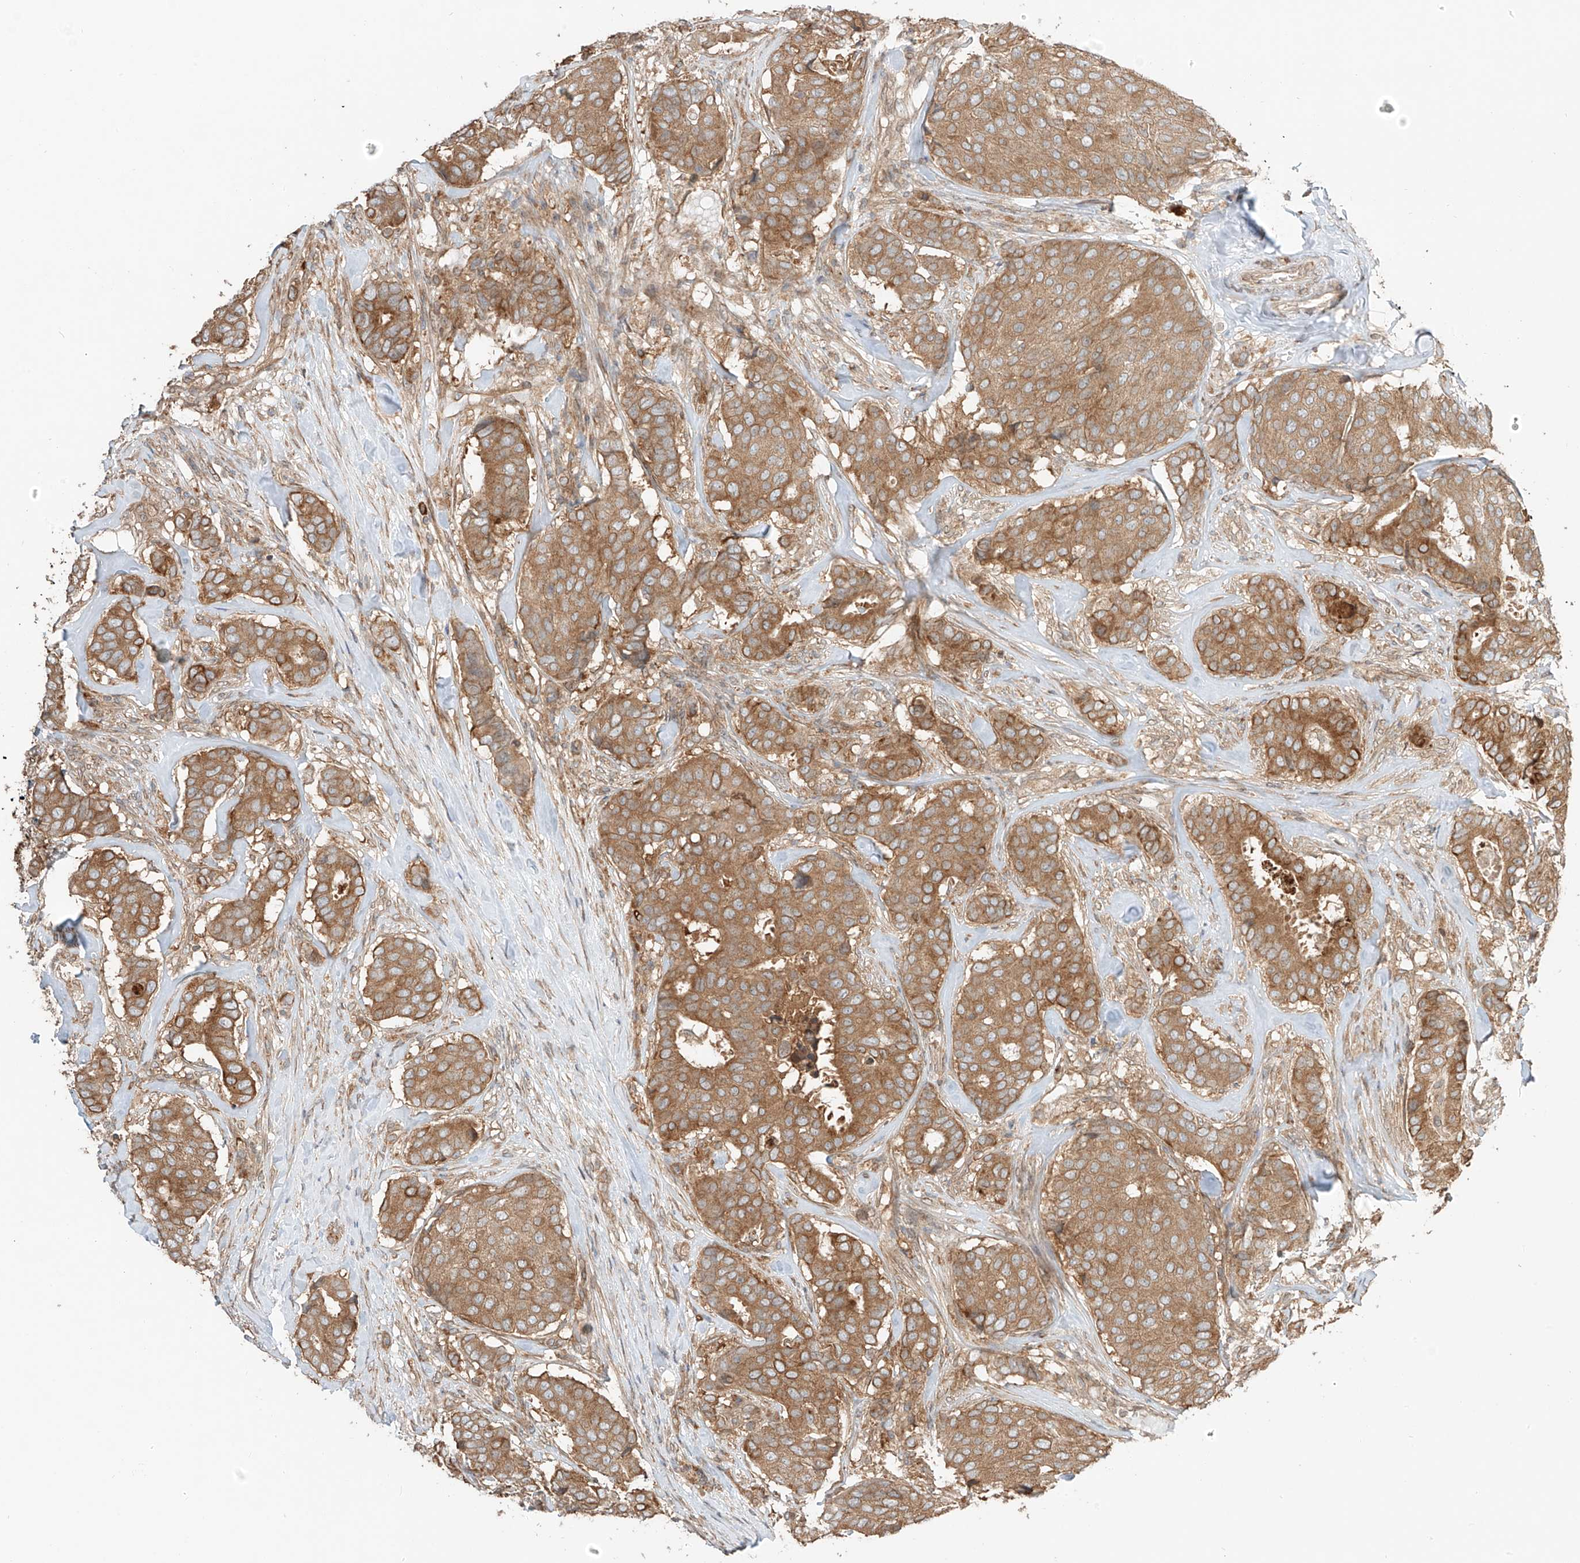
{"staining": {"intensity": "moderate", "quantity": ">75%", "location": "cytoplasmic/membranous"}, "tissue": "breast cancer", "cell_type": "Tumor cells", "image_type": "cancer", "snomed": [{"axis": "morphology", "description": "Duct carcinoma"}, {"axis": "topography", "description": "Breast"}], "caption": "This histopathology image exhibits breast cancer (invasive ductal carcinoma) stained with immunohistochemistry to label a protein in brown. The cytoplasmic/membranous of tumor cells show moderate positivity for the protein. Nuclei are counter-stained blue.", "gene": "CEP162", "patient": {"sex": "female", "age": 75}}